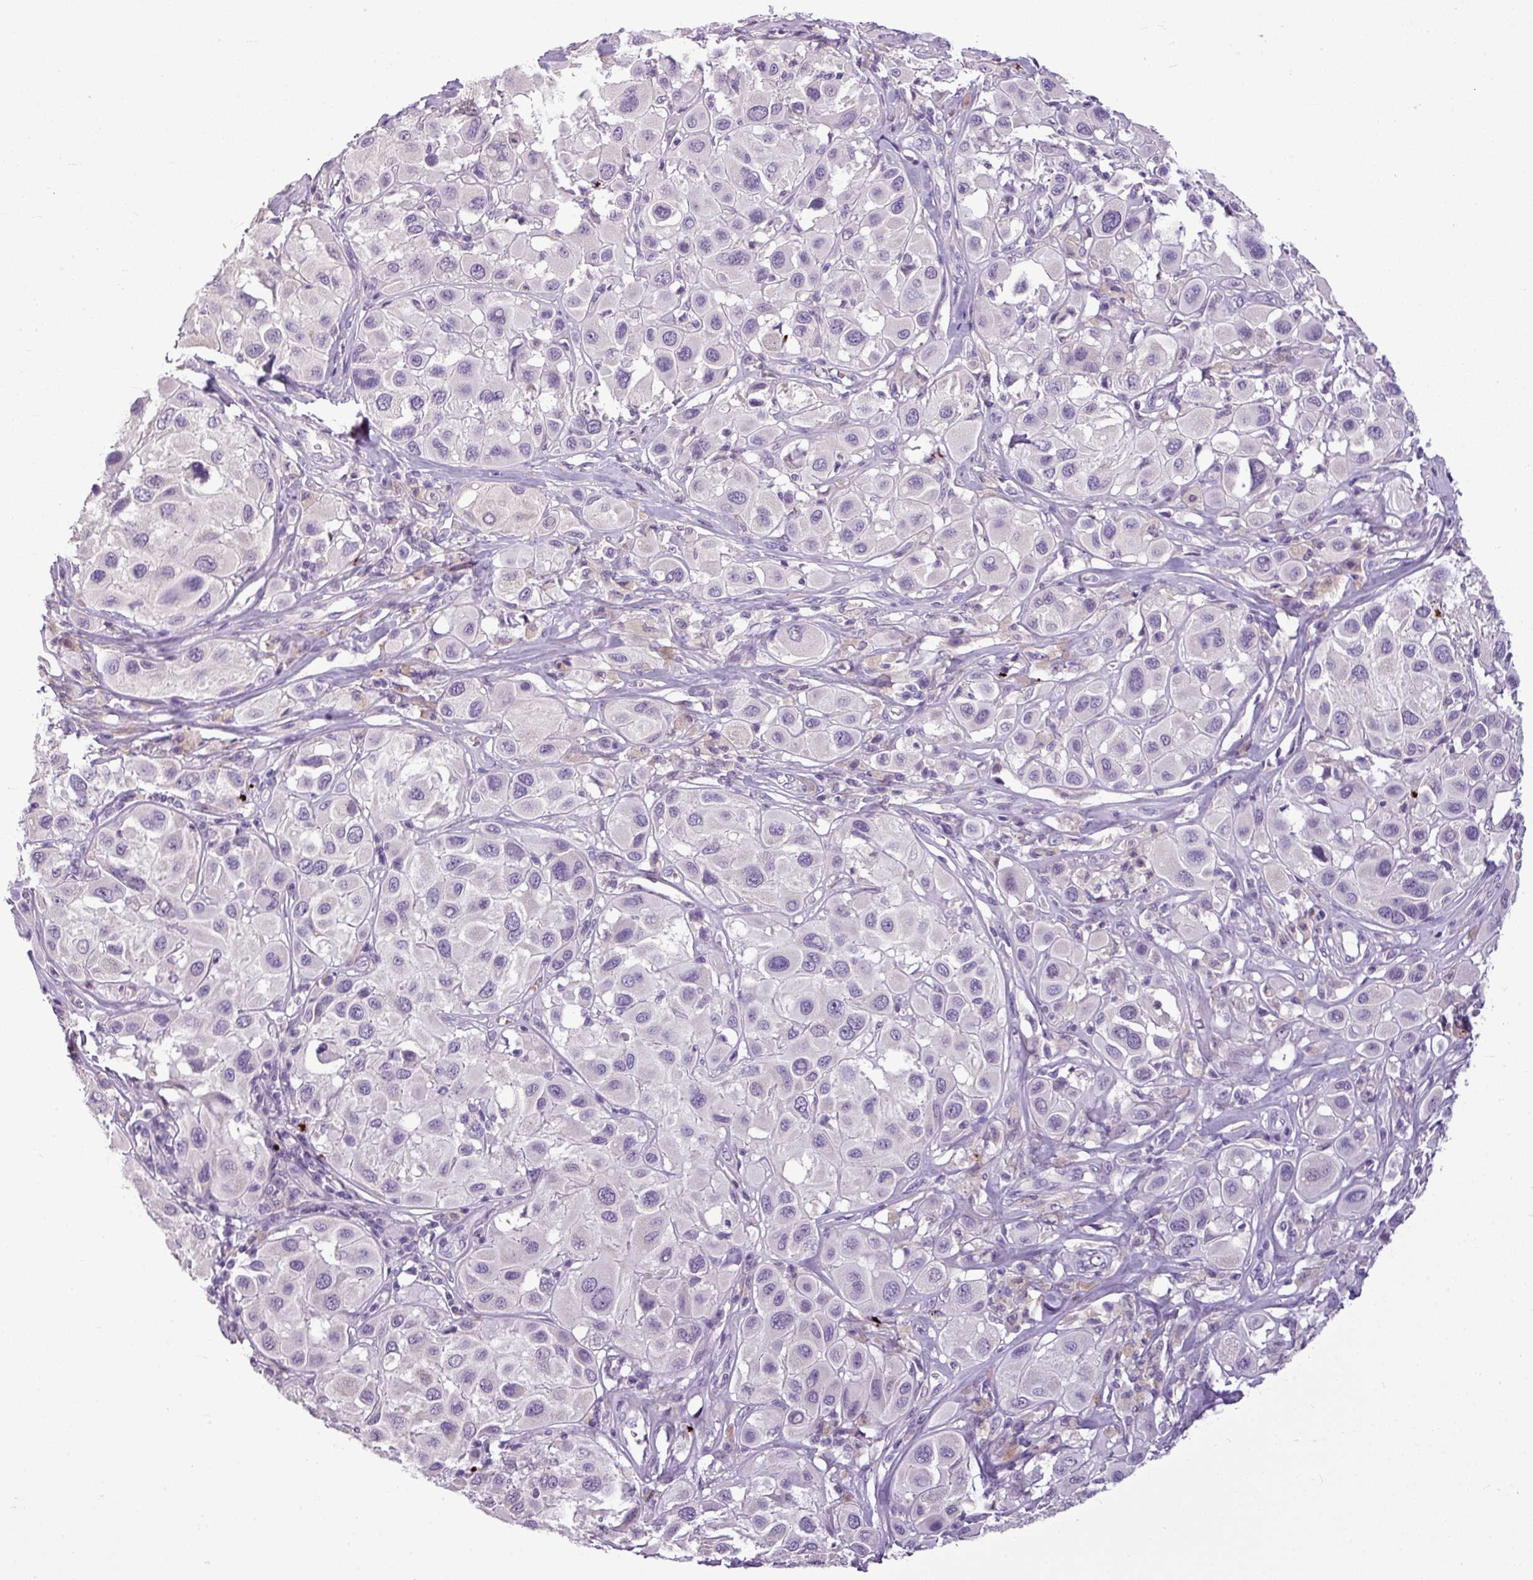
{"staining": {"intensity": "negative", "quantity": "none", "location": "none"}, "tissue": "melanoma", "cell_type": "Tumor cells", "image_type": "cancer", "snomed": [{"axis": "morphology", "description": "Malignant melanoma, Metastatic site"}, {"axis": "topography", "description": "Skin"}], "caption": "Immunohistochemistry histopathology image of human malignant melanoma (metastatic site) stained for a protein (brown), which exhibits no staining in tumor cells.", "gene": "IL17A", "patient": {"sex": "male", "age": 41}}